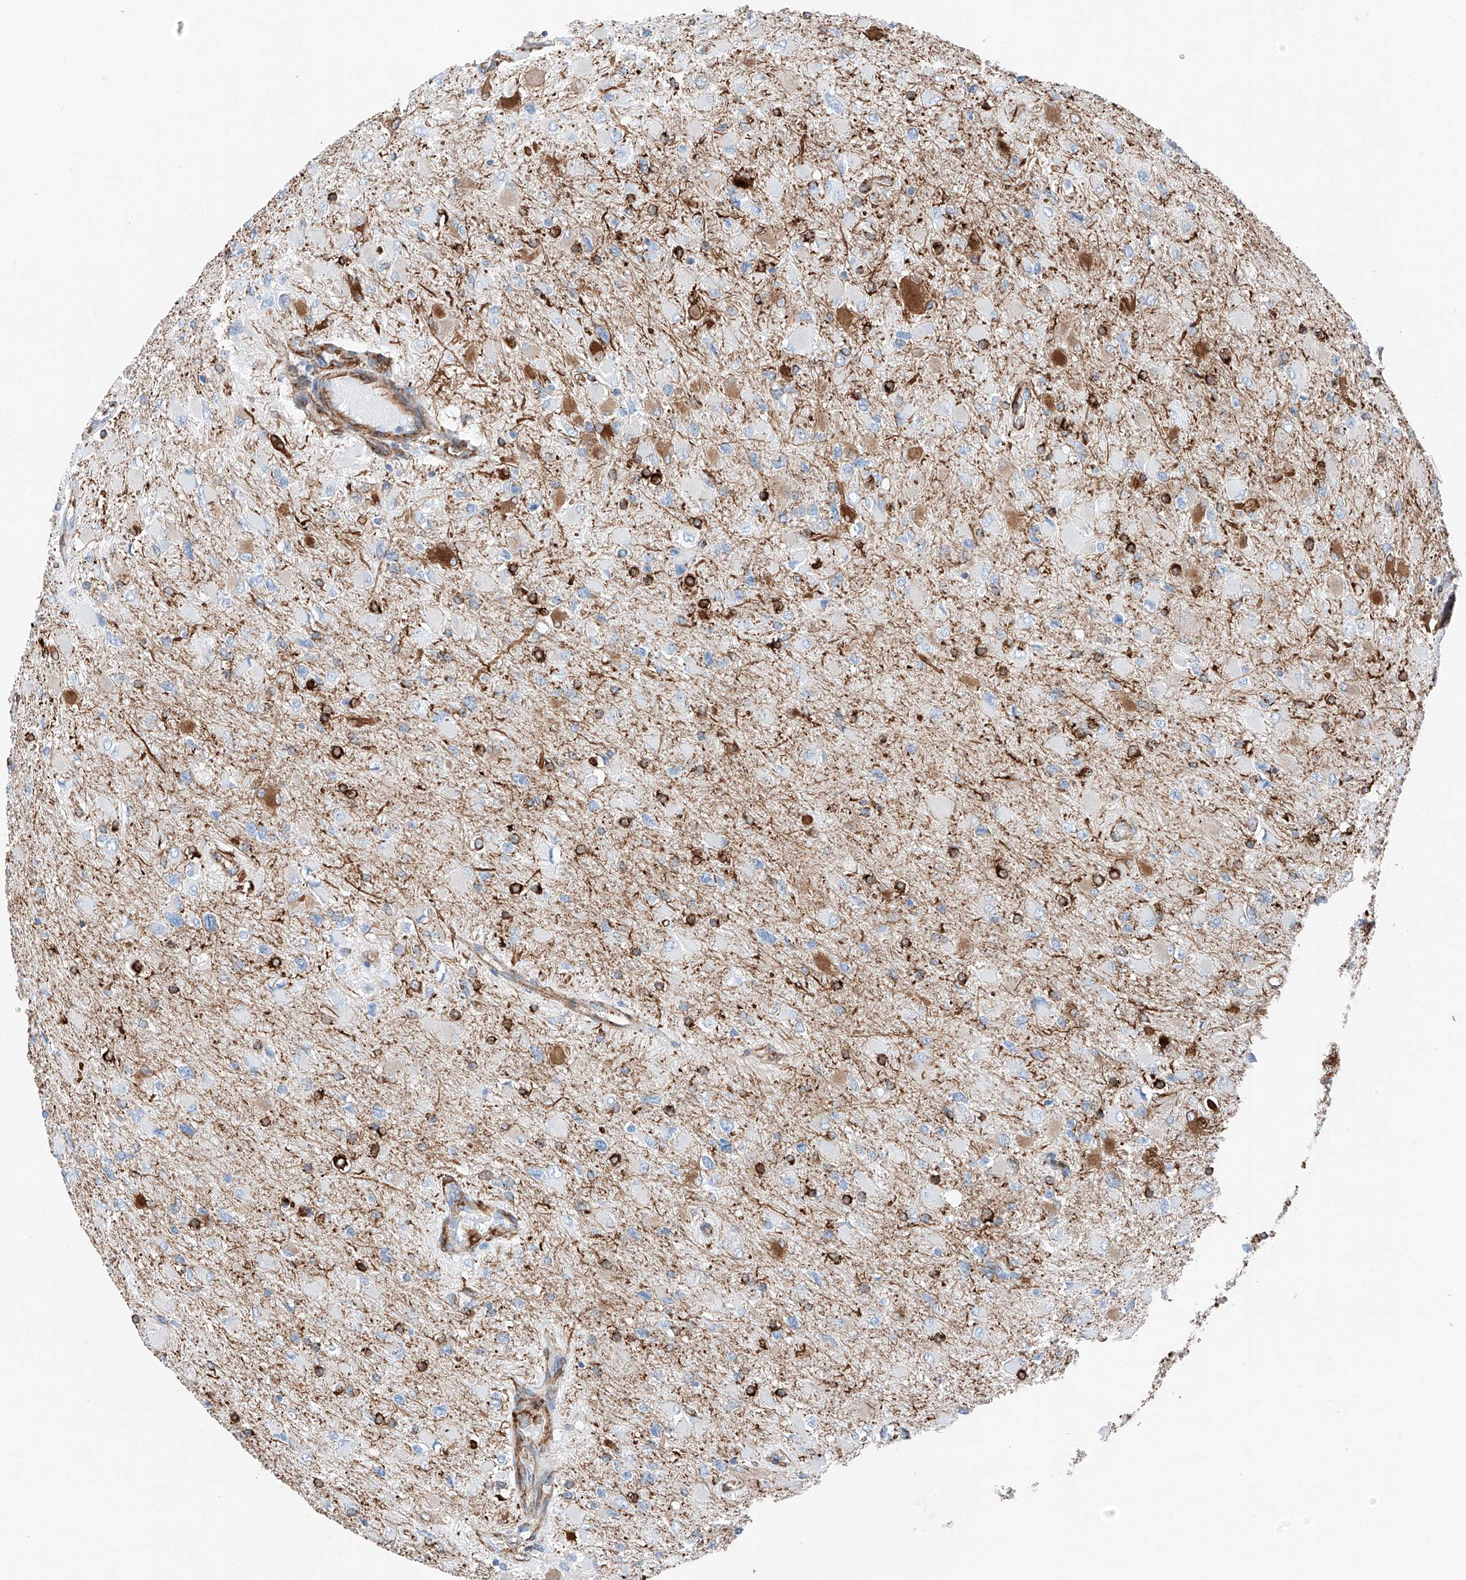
{"staining": {"intensity": "negative", "quantity": "none", "location": "none"}, "tissue": "glioma", "cell_type": "Tumor cells", "image_type": "cancer", "snomed": [{"axis": "morphology", "description": "Glioma, malignant, High grade"}, {"axis": "topography", "description": "Cerebral cortex"}], "caption": "Immunohistochemistry (IHC) micrograph of neoplastic tissue: glioma stained with DAB (3,3'-diaminobenzidine) reveals no significant protein positivity in tumor cells. Brightfield microscopy of immunohistochemistry (IHC) stained with DAB (3,3'-diaminobenzidine) (brown) and hematoxylin (blue), captured at high magnification.", "gene": "ZNF804A", "patient": {"sex": "female", "age": 36}}